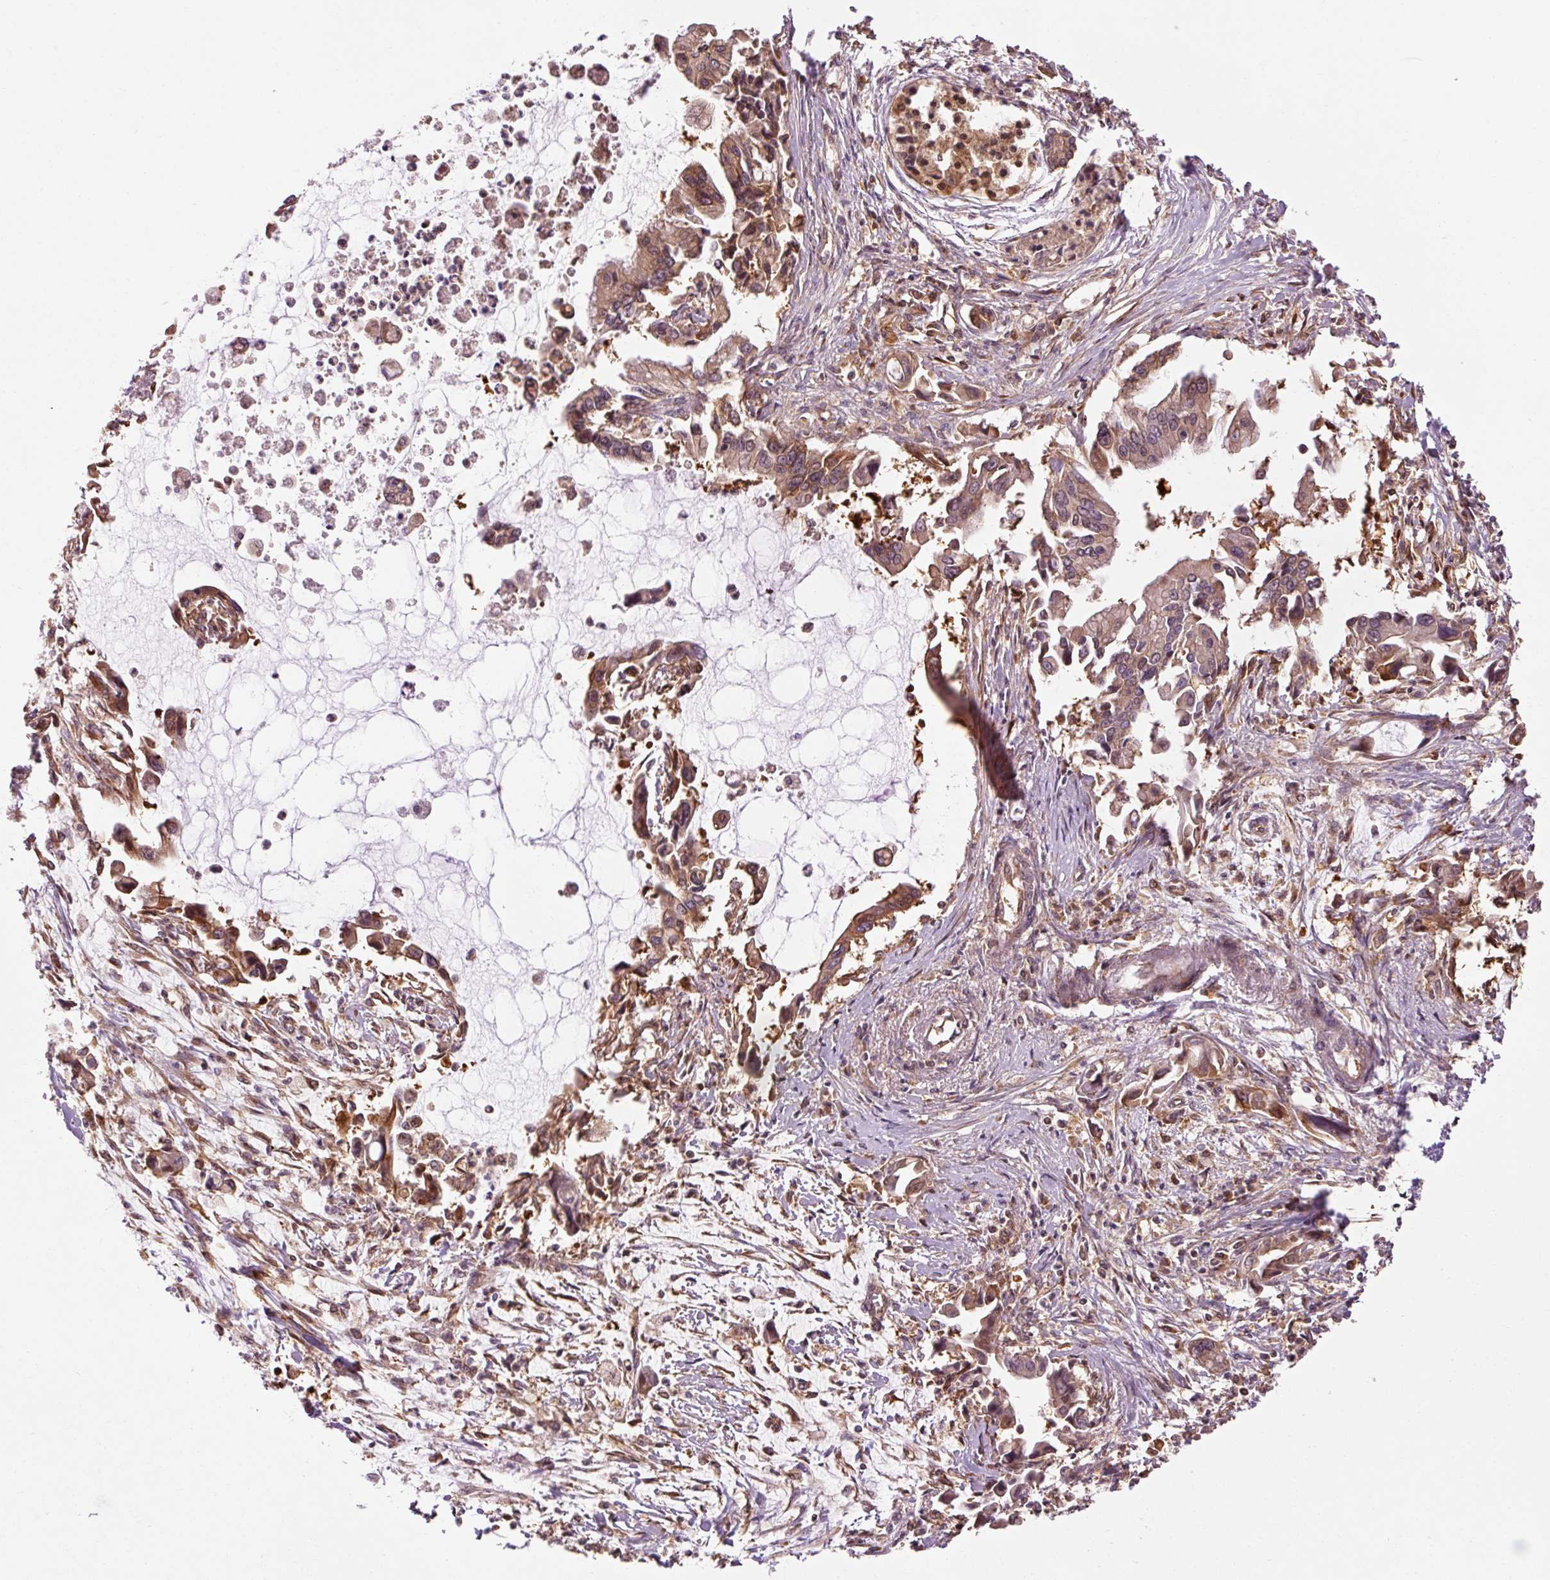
{"staining": {"intensity": "moderate", "quantity": ">75%", "location": "cytoplasmic/membranous"}, "tissue": "pancreatic cancer", "cell_type": "Tumor cells", "image_type": "cancer", "snomed": [{"axis": "morphology", "description": "Adenocarcinoma, NOS"}, {"axis": "topography", "description": "Pancreas"}], "caption": "This photomicrograph shows immunohistochemistry staining of human pancreatic cancer (adenocarcinoma), with medium moderate cytoplasmic/membranous staining in about >75% of tumor cells.", "gene": "PDAP1", "patient": {"sex": "male", "age": 84}}